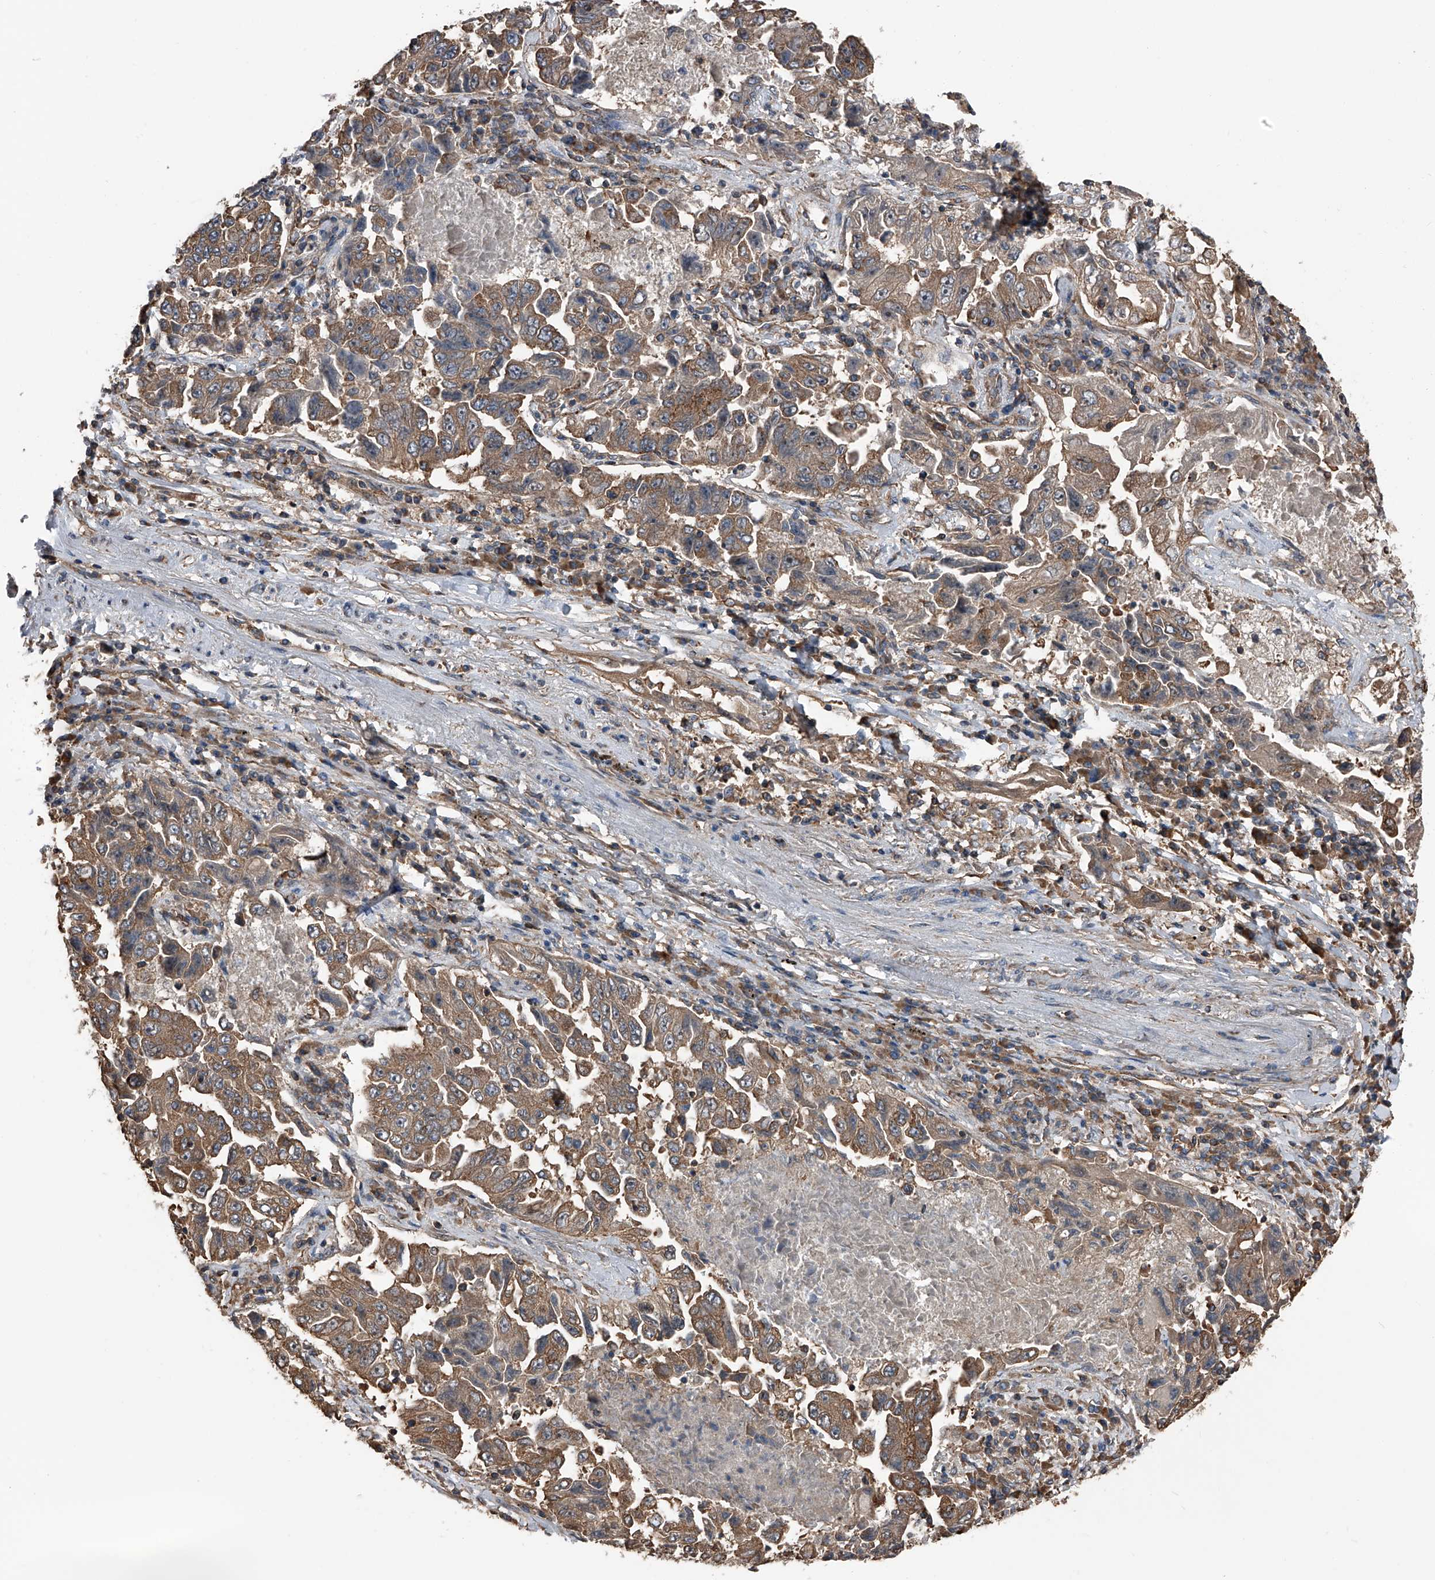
{"staining": {"intensity": "moderate", "quantity": "25%-75%", "location": "cytoplasmic/membranous"}, "tissue": "lung cancer", "cell_type": "Tumor cells", "image_type": "cancer", "snomed": [{"axis": "morphology", "description": "Adenocarcinoma, NOS"}, {"axis": "topography", "description": "Lung"}], "caption": "Lung cancer (adenocarcinoma) was stained to show a protein in brown. There is medium levels of moderate cytoplasmic/membranous positivity in about 25%-75% of tumor cells. (brown staining indicates protein expression, while blue staining denotes nuclei).", "gene": "KCNJ2", "patient": {"sex": "female", "age": 51}}